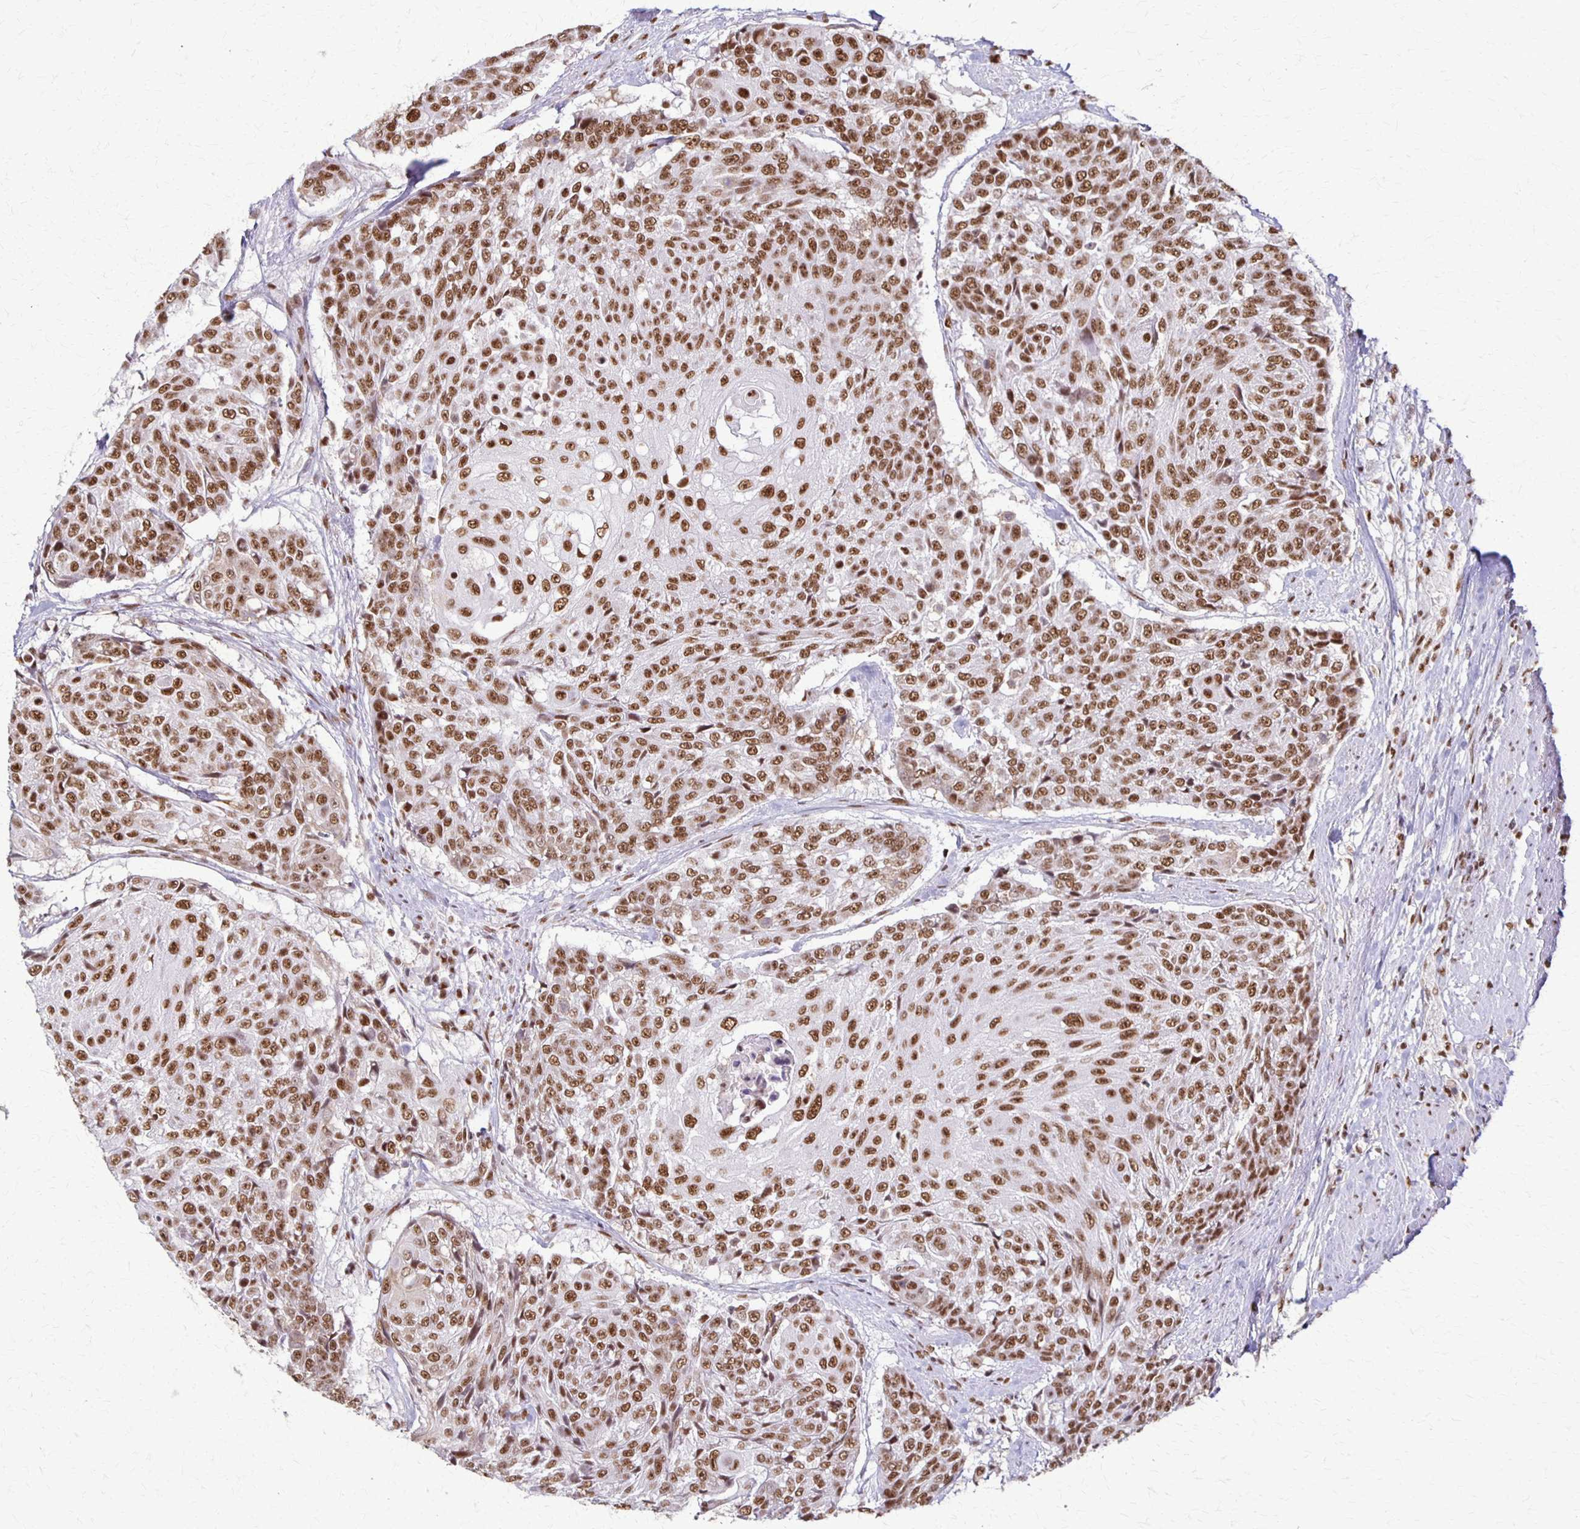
{"staining": {"intensity": "strong", "quantity": ">75%", "location": "nuclear"}, "tissue": "urothelial cancer", "cell_type": "Tumor cells", "image_type": "cancer", "snomed": [{"axis": "morphology", "description": "Urothelial carcinoma, High grade"}, {"axis": "topography", "description": "Urinary bladder"}], "caption": "Protein staining demonstrates strong nuclear staining in approximately >75% of tumor cells in urothelial cancer.", "gene": "XRCC6", "patient": {"sex": "female", "age": 63}}